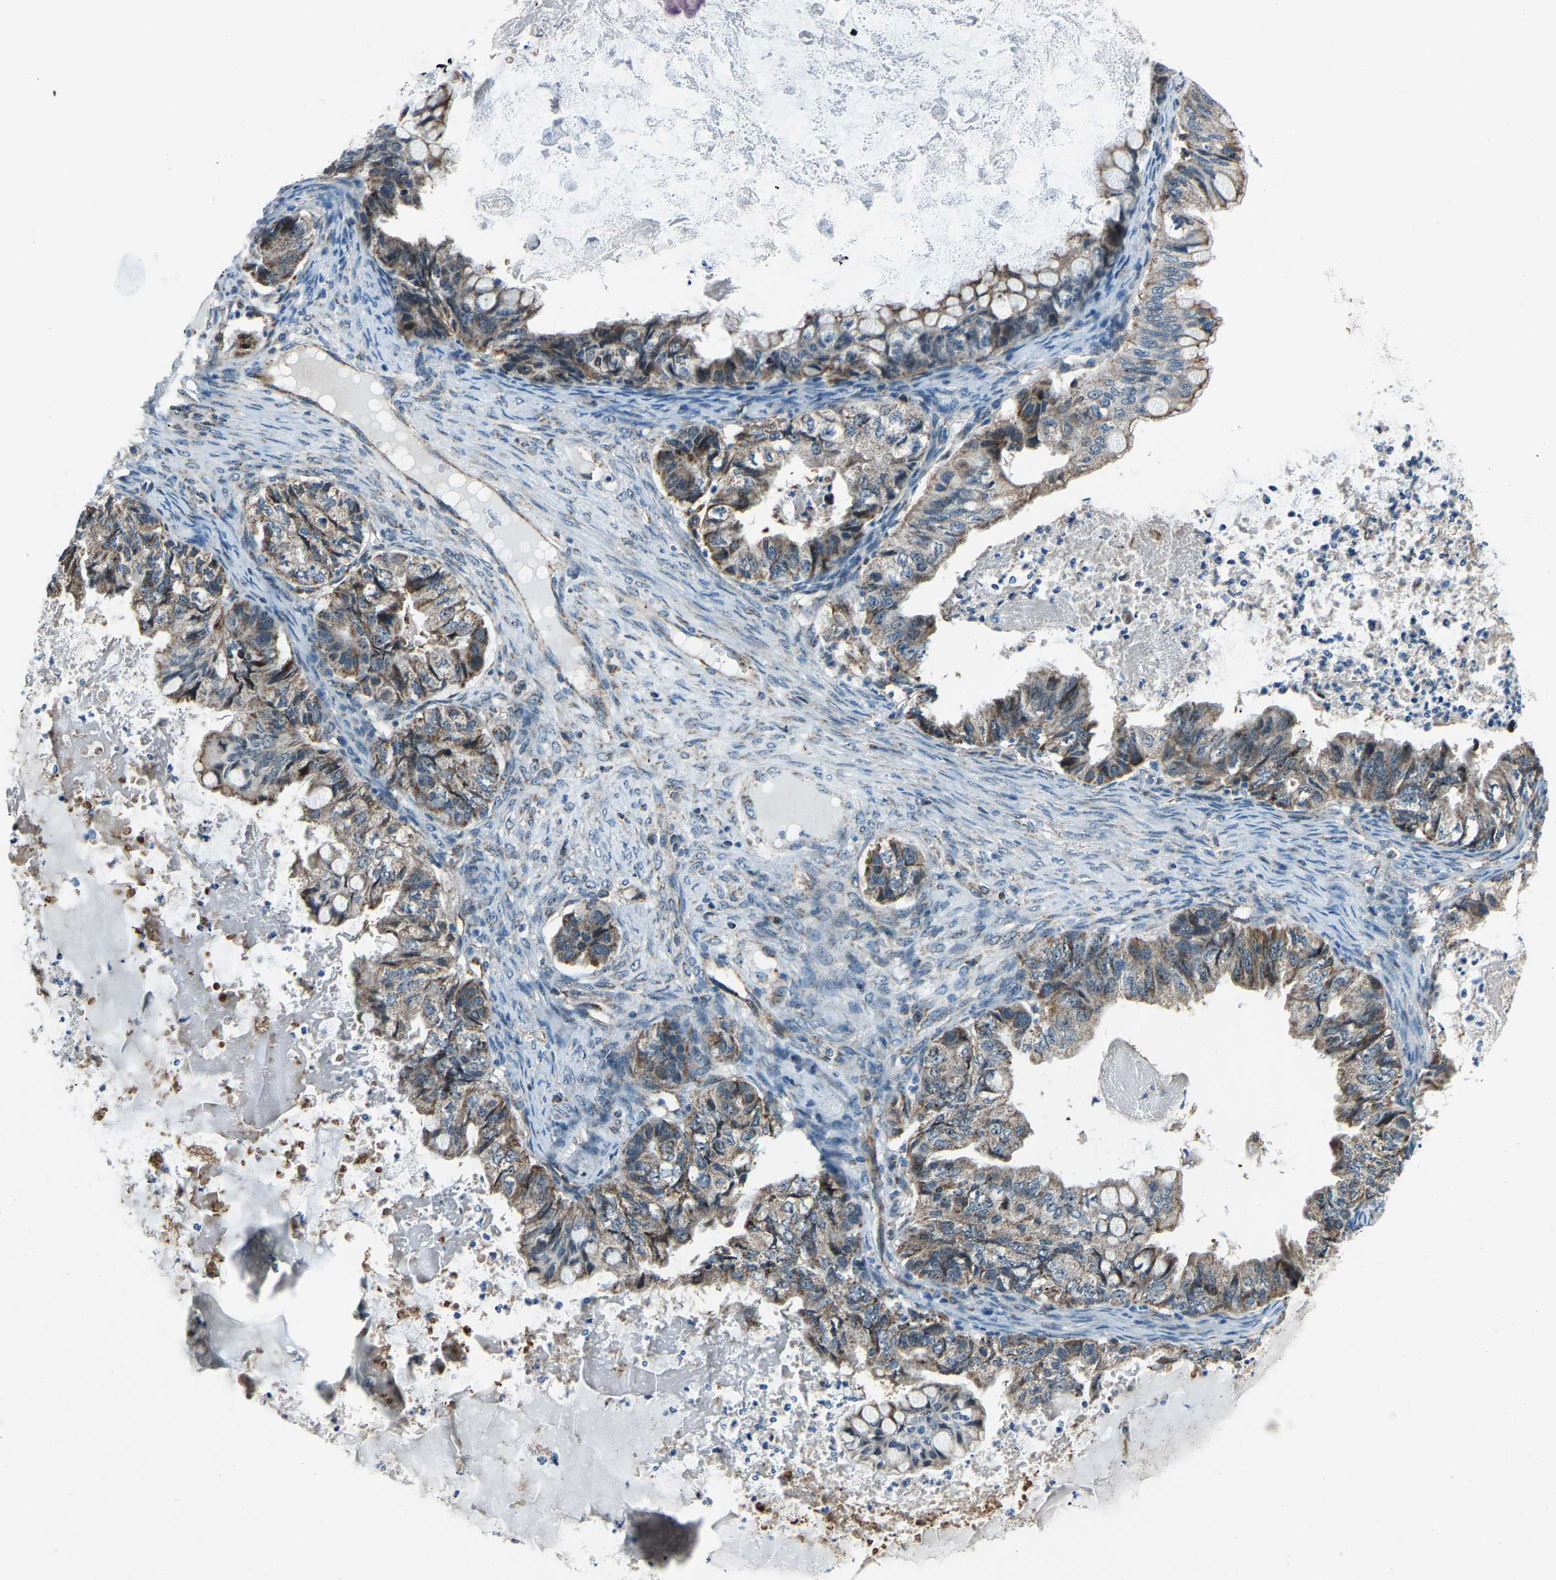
{"staining": {"intensity": "weak", "quantity": ">75%", "location": "cytoplasmic/membranous"}, "tissue": "ovarian cancer", "cell_type": "Tumor cells", "image_type": "cancer", "snomed": [{"axis": "morphology", "description": "Cystadenocarcinoma, mucinous, NOS"}, {"axis": "topography", "description": "Ovary"}], "caption": "Immunohistochemical staining of ovarian mucinous cystadenocarcinoma reveals low levels of weak cytoplasmic/membranous protein expression in approximately >75% of tumor cells.", "gene": "RBM33", "patient": {"sex": "female", "age": 80}}